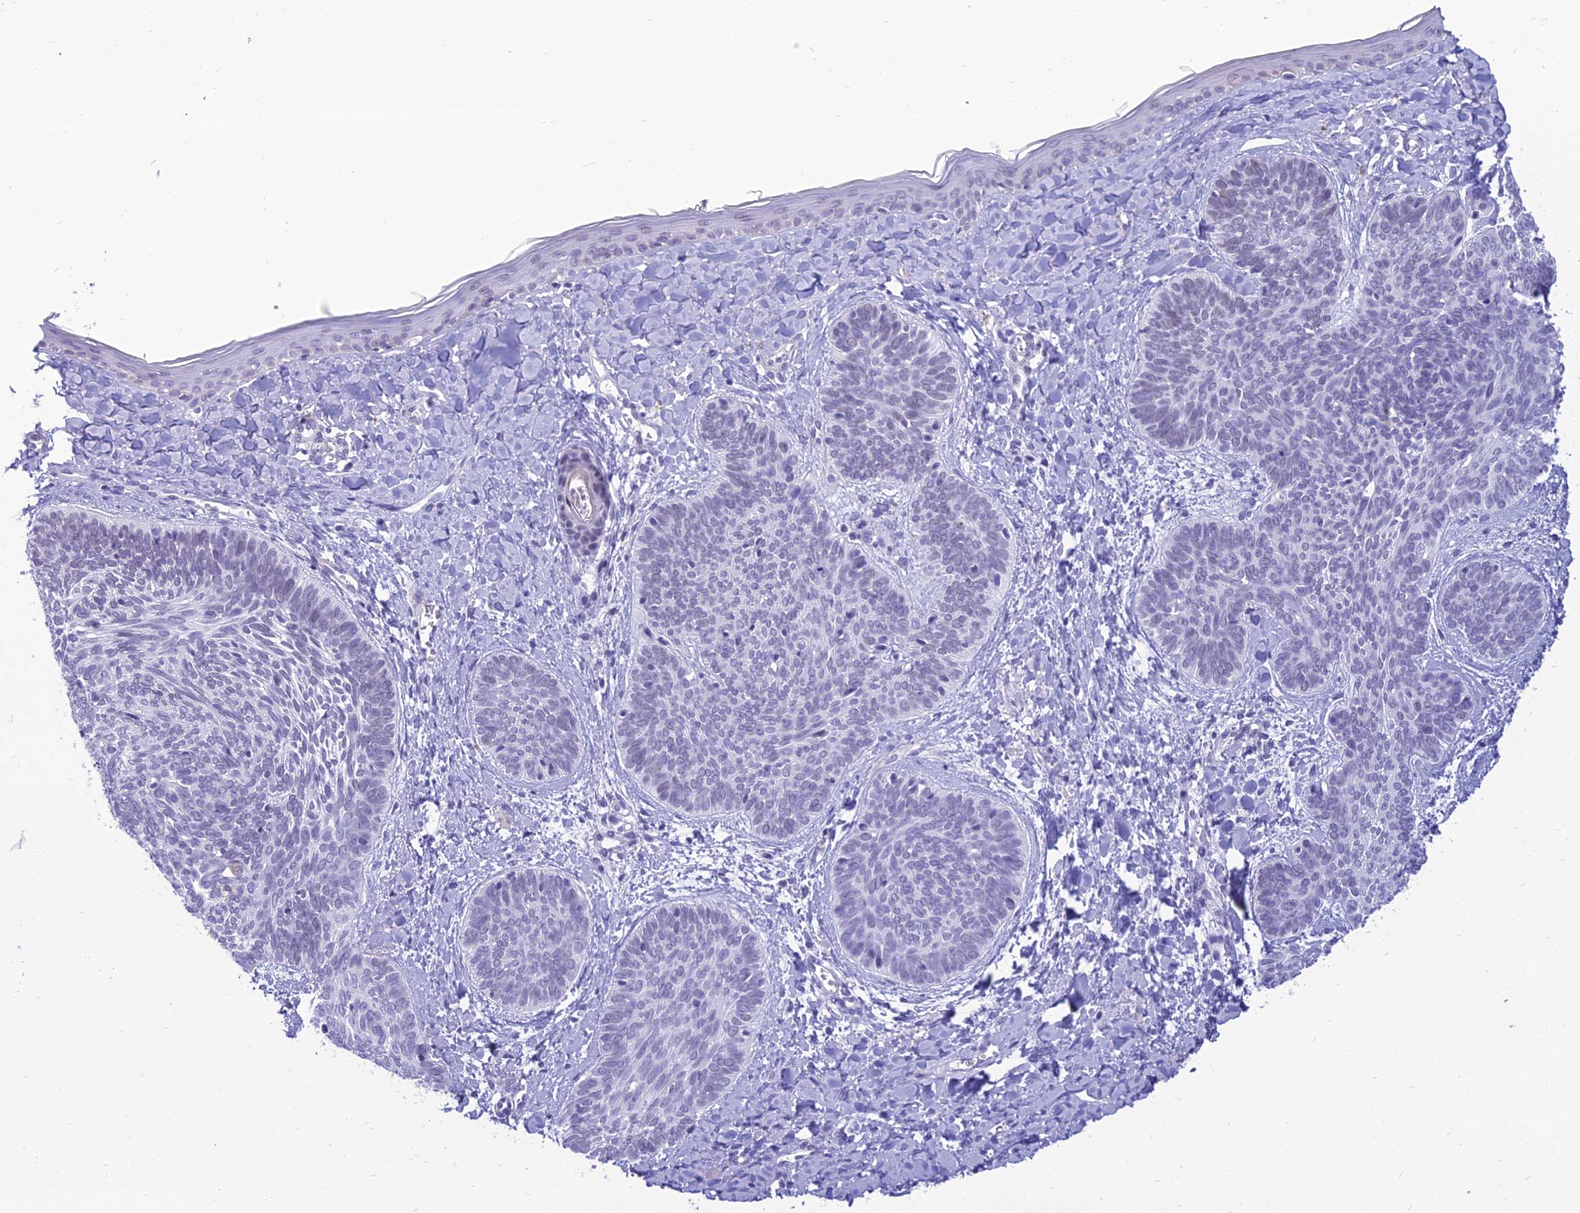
{"staining": {"intensity": "negative", "quantity": "none", "location": "none"}, "tissue": "skin cancer", "cell_type": "Tumor cells", "image_type": "cancer", "snomed": [{"axis": "morphology", "description": "Basal cell carcinoma"}, {"axis": "topography", "description": "Skin"}], "caption": "Tumor cells are negative for brown protein staining in basal cell carcinoma (skin). Brightfield microscopy of immunohistochemistry stained with DAB (brown) and hematoxylin (blue), captured at high magnification.", "gene": "DHX40", "patient": {"sex": "female", "age": 81}}